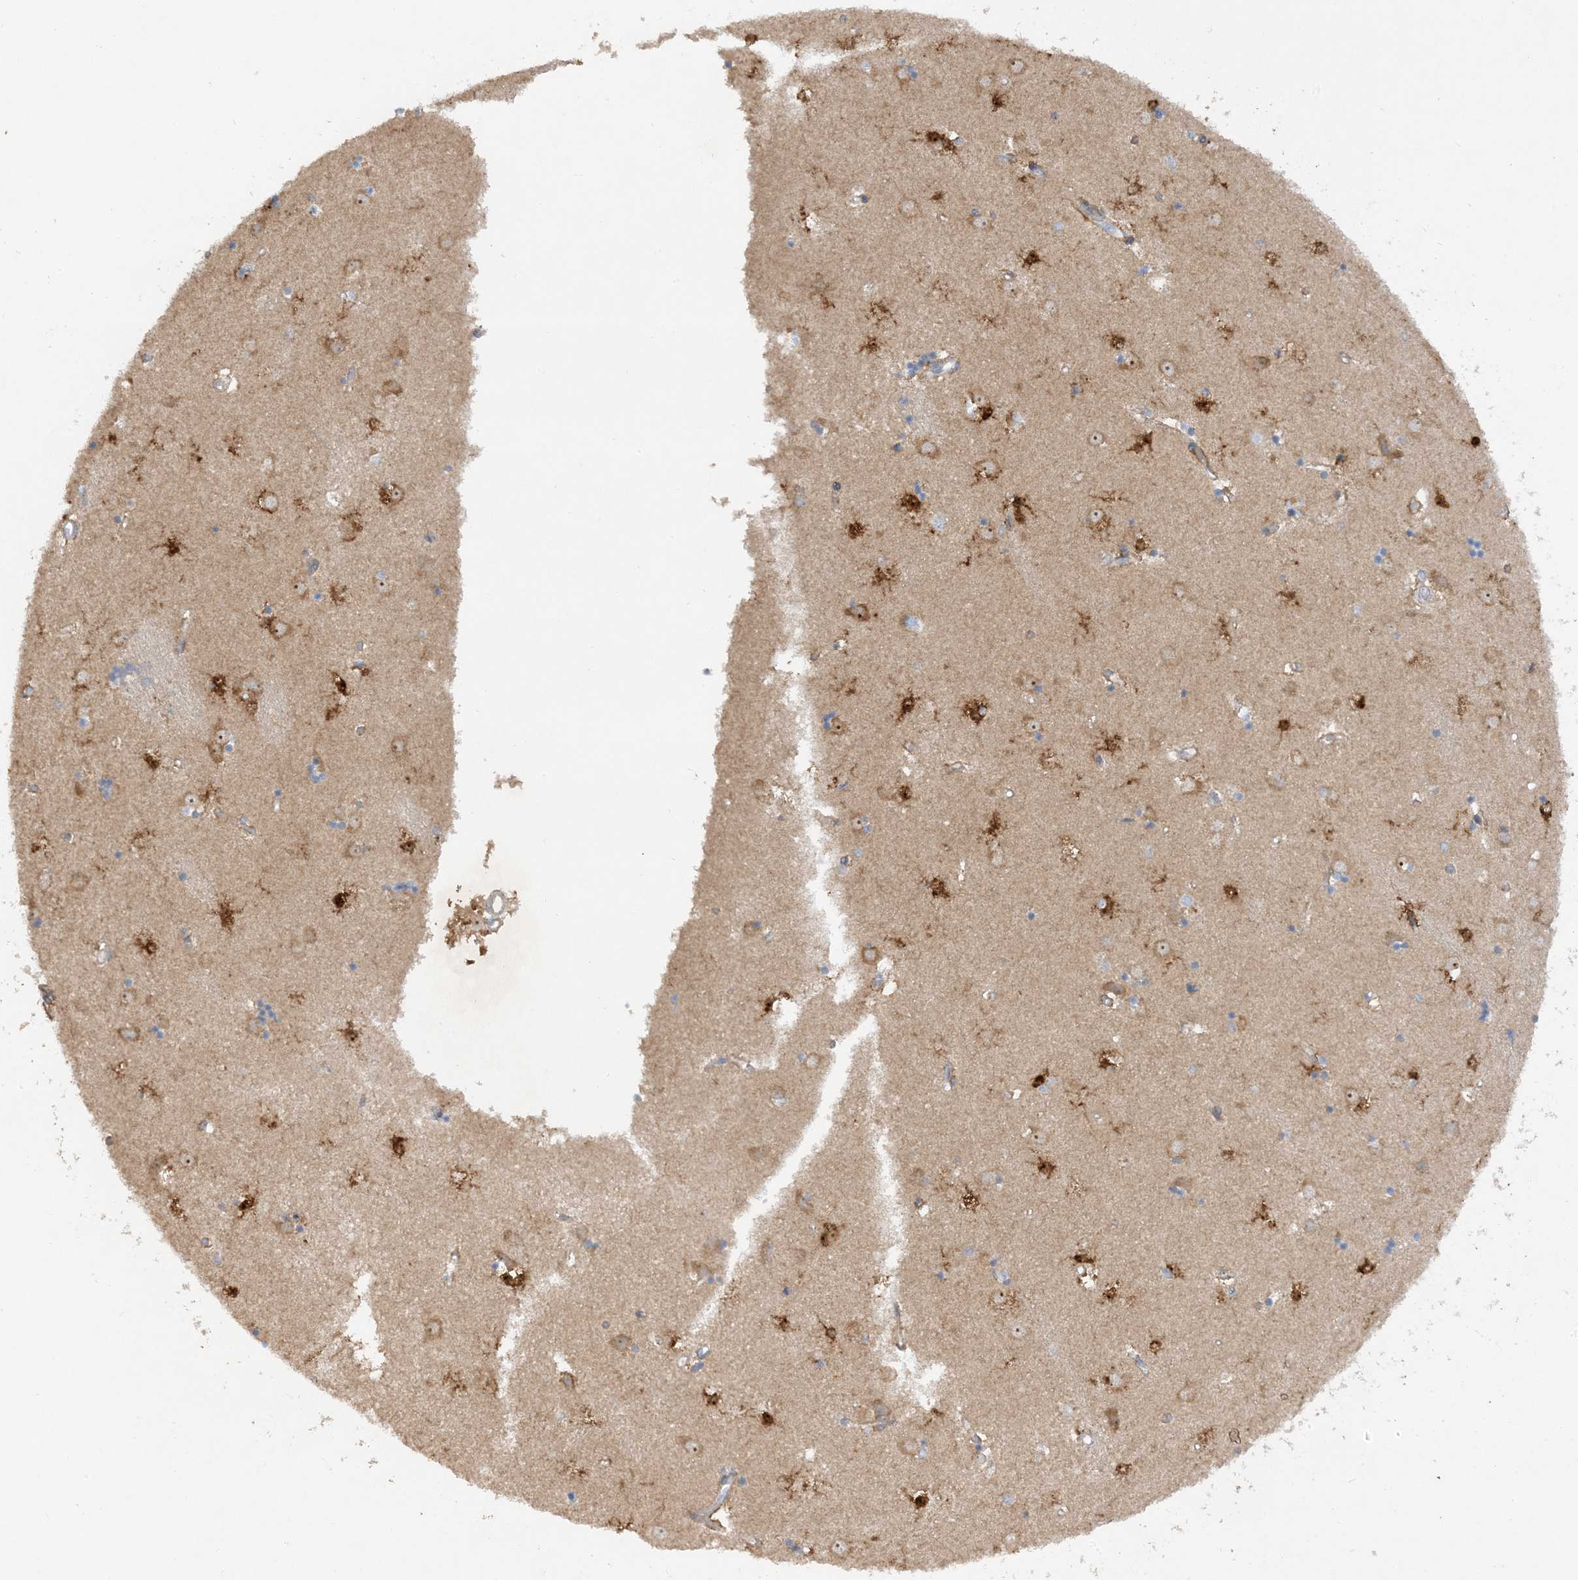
{"staining": {"intensity": "strong", "quantity": "<25%", "location": "cytoplasmic/membranous,nuclear"}, "tissue": "caudate", "cell_type": "Glial cells", "image_type": "normal", "snomed": [{"axis": "morphology", "description": "Normal tissue, NOS"}, {"axis": "topography", "description": "Lateral ventricle wall"}], "caption": "Immunohistochemistry image of benign human caudate stained for a protein (brown), which displays medium levels of strong cytoplasmic/membranous,nuclear expression in approximately <25% of glial cells.", "gene": "PHACTR2", "patient": {"sex": "male", "age": 45}}